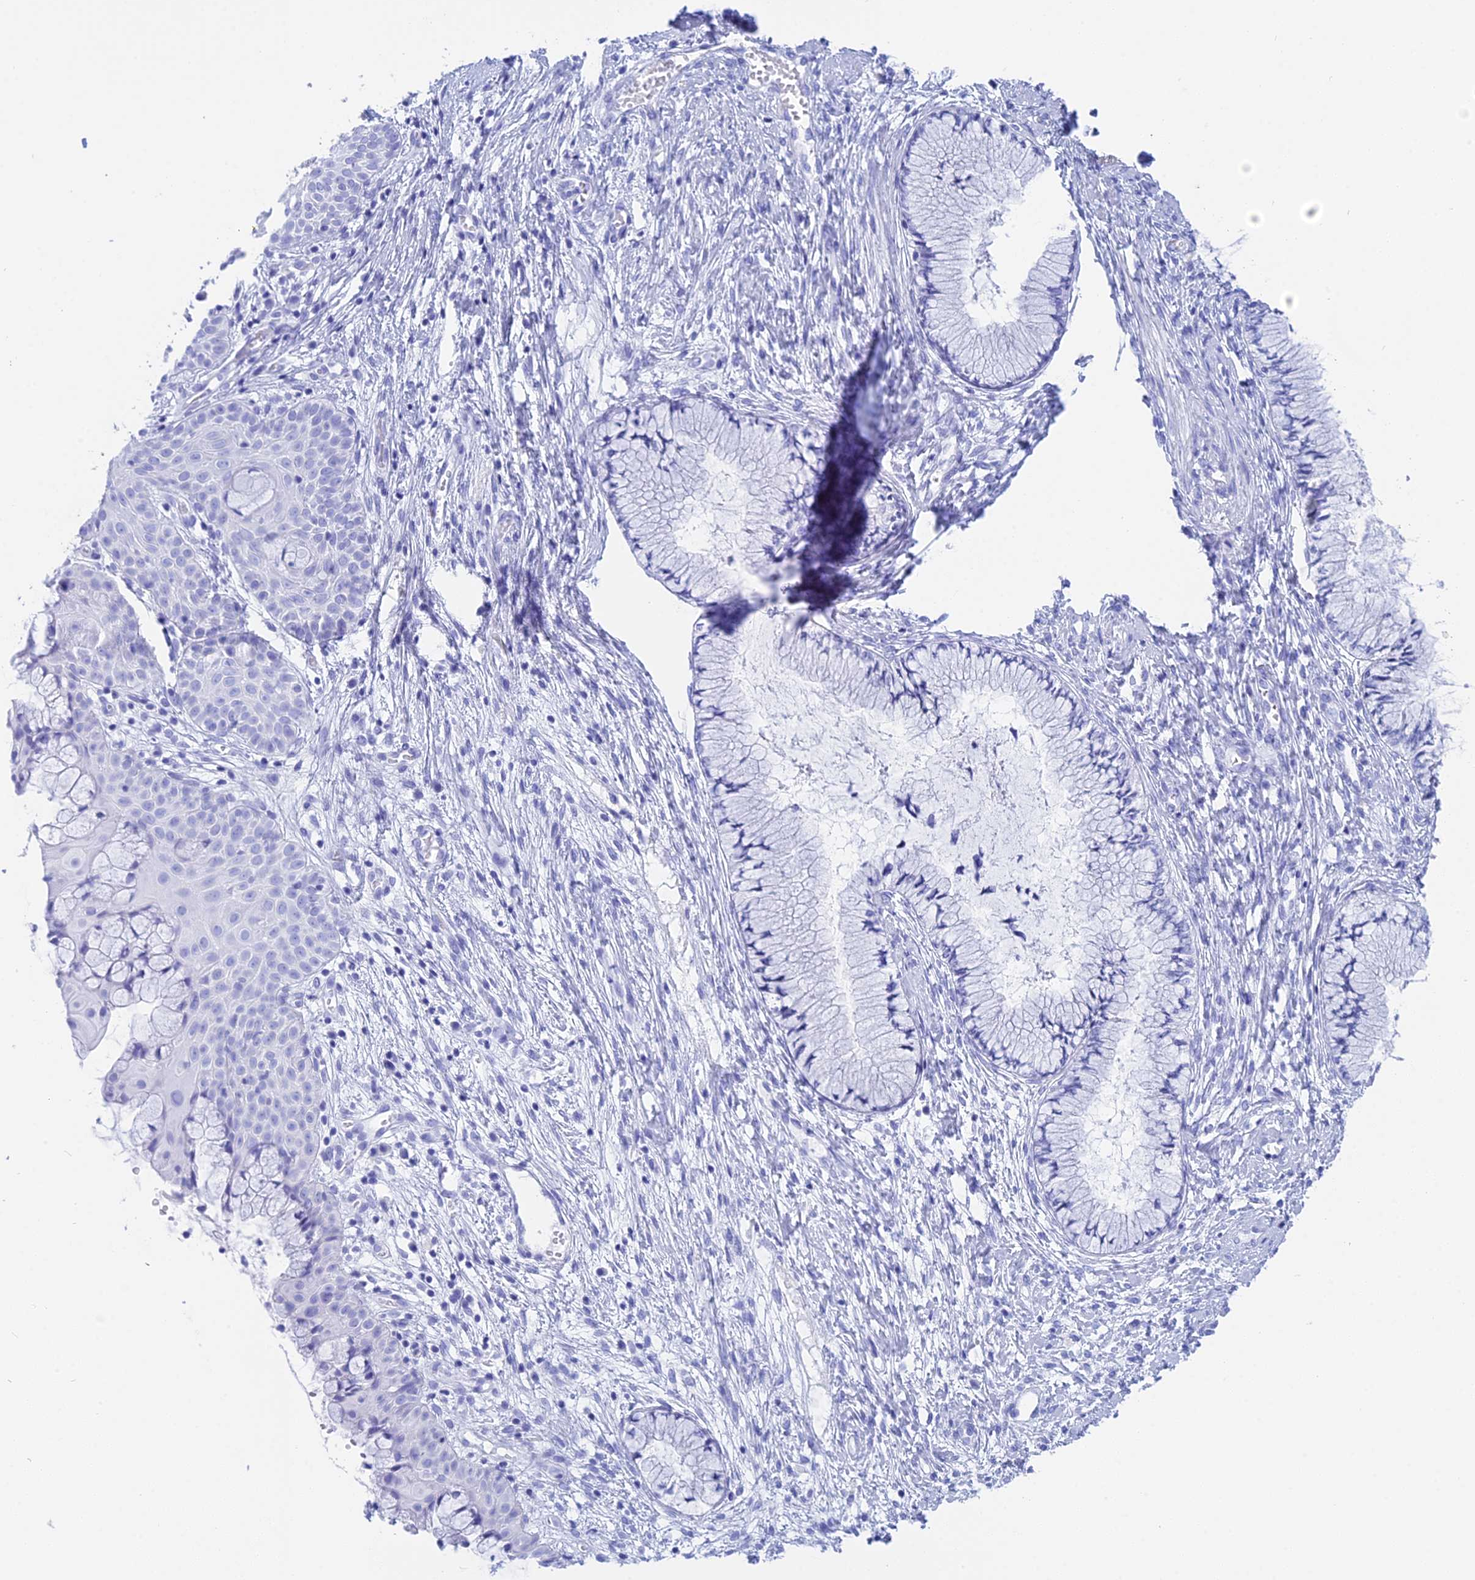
{"staining": {"intensity": "negative", "quantity": "none", "location": "none"}, "tissue": "cervix", "cell_type": "Glandular cells", "image_type": "normal", "snomed": [{"axis": "morphology", "description": "Normal tissue, NOS"}, {"axis": "topography", "description": "Cervix"}], "caption": "A histopathology image of cervix stained for a protein exhibits no brown staining in glandular cells. (Immunohistochemistry (ihc), brightfield microscopy, high magnification).", "gene": "TEX101", "patient": {"sex": "female", "age": 42}}